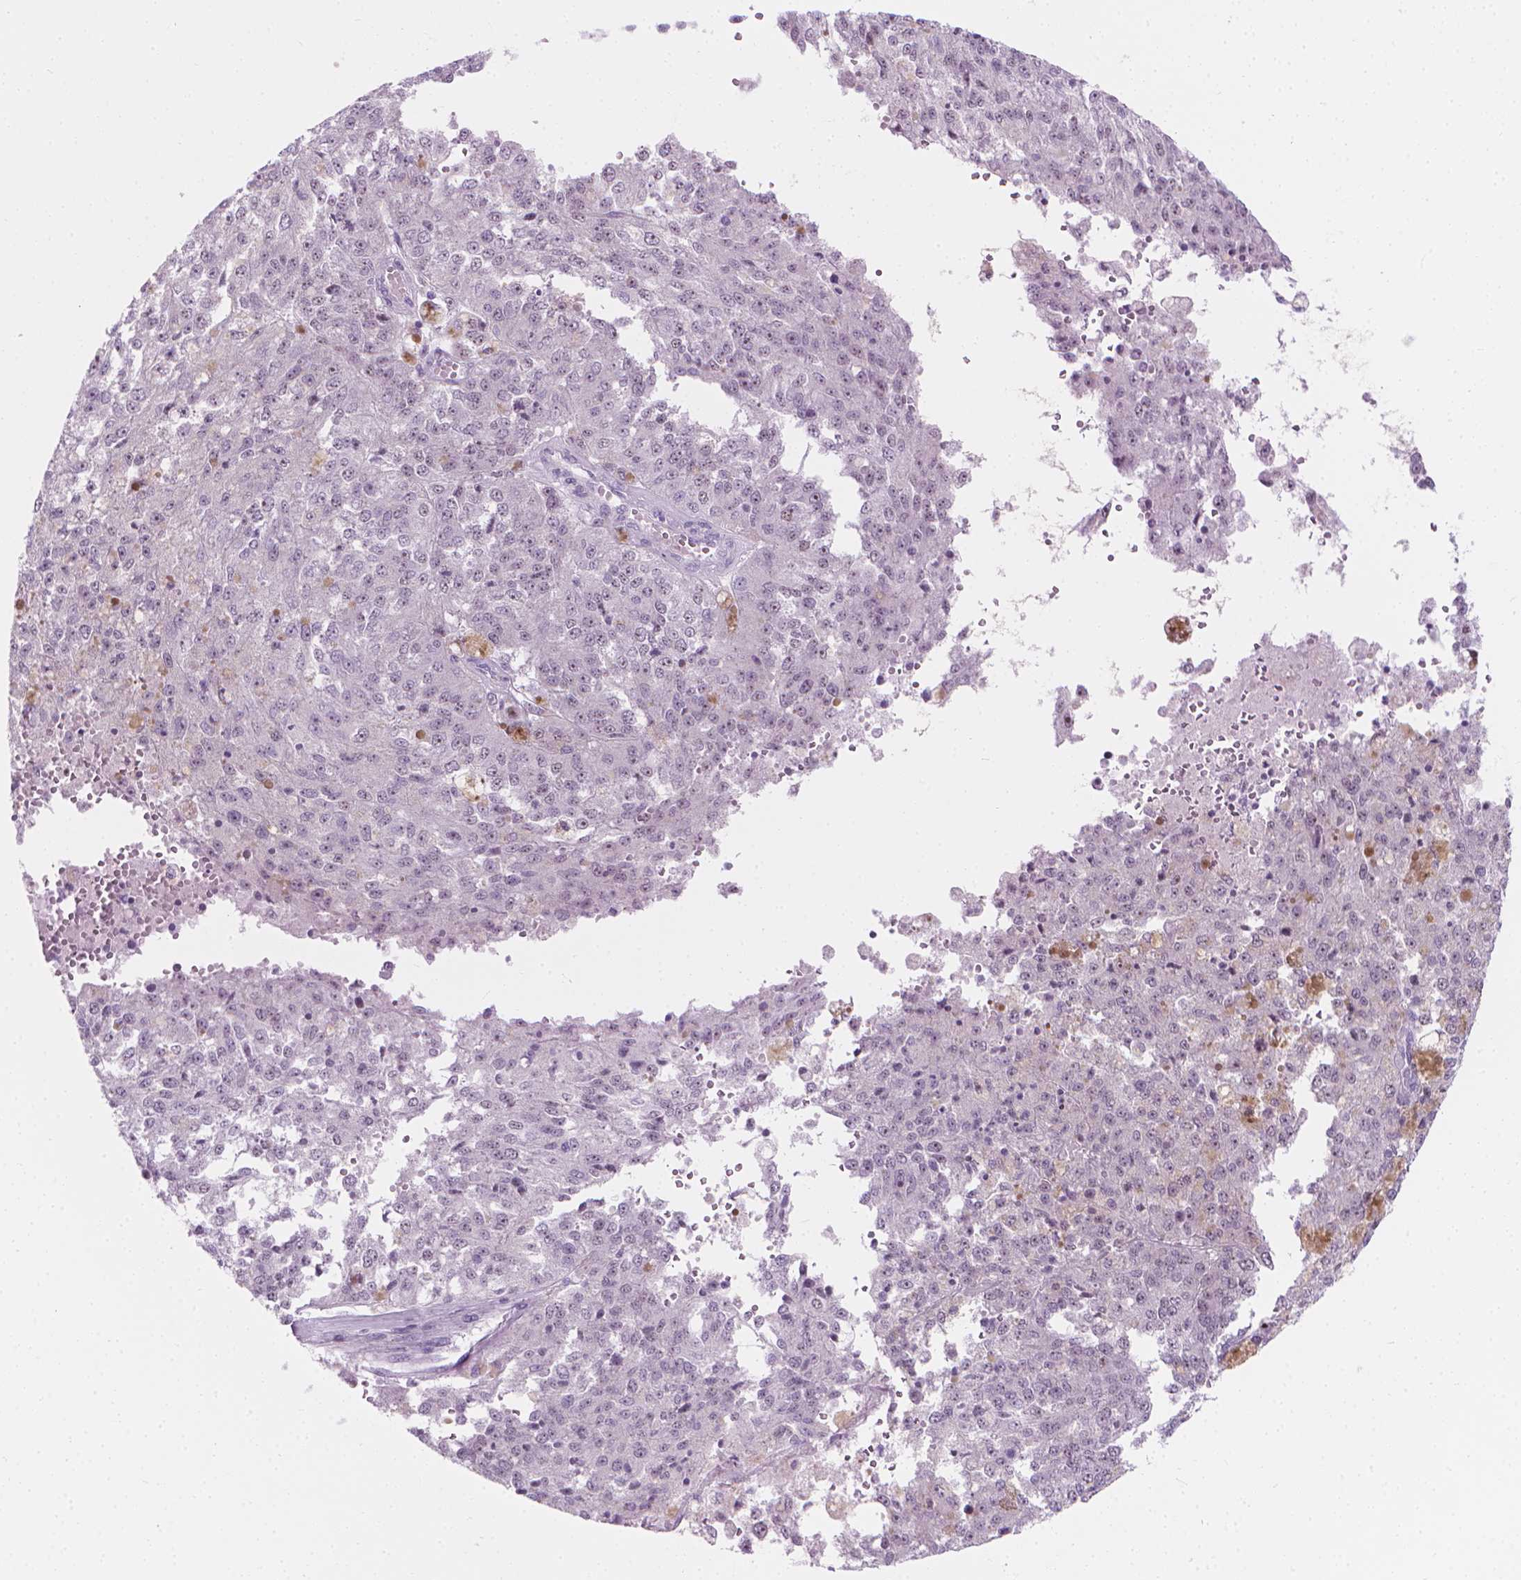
{"staining": {"intensity": "negative", "quantity": "none", "location": "none"}, "tissue": "melanoma", "cell_type": "Tumor cells", "image_type": "cancer", "snomed": [{"axis": "morphology", "description": "Malignant melanoma, Metastatic site"}, {"axis": "topography", "description": "Lymph node"}], "caption": "DAB immunohistochemical staining of melanoma shows no significant expression in tumor cells.", "gene": "NOL7", "patient": {"sex": "female", "age": 64}}